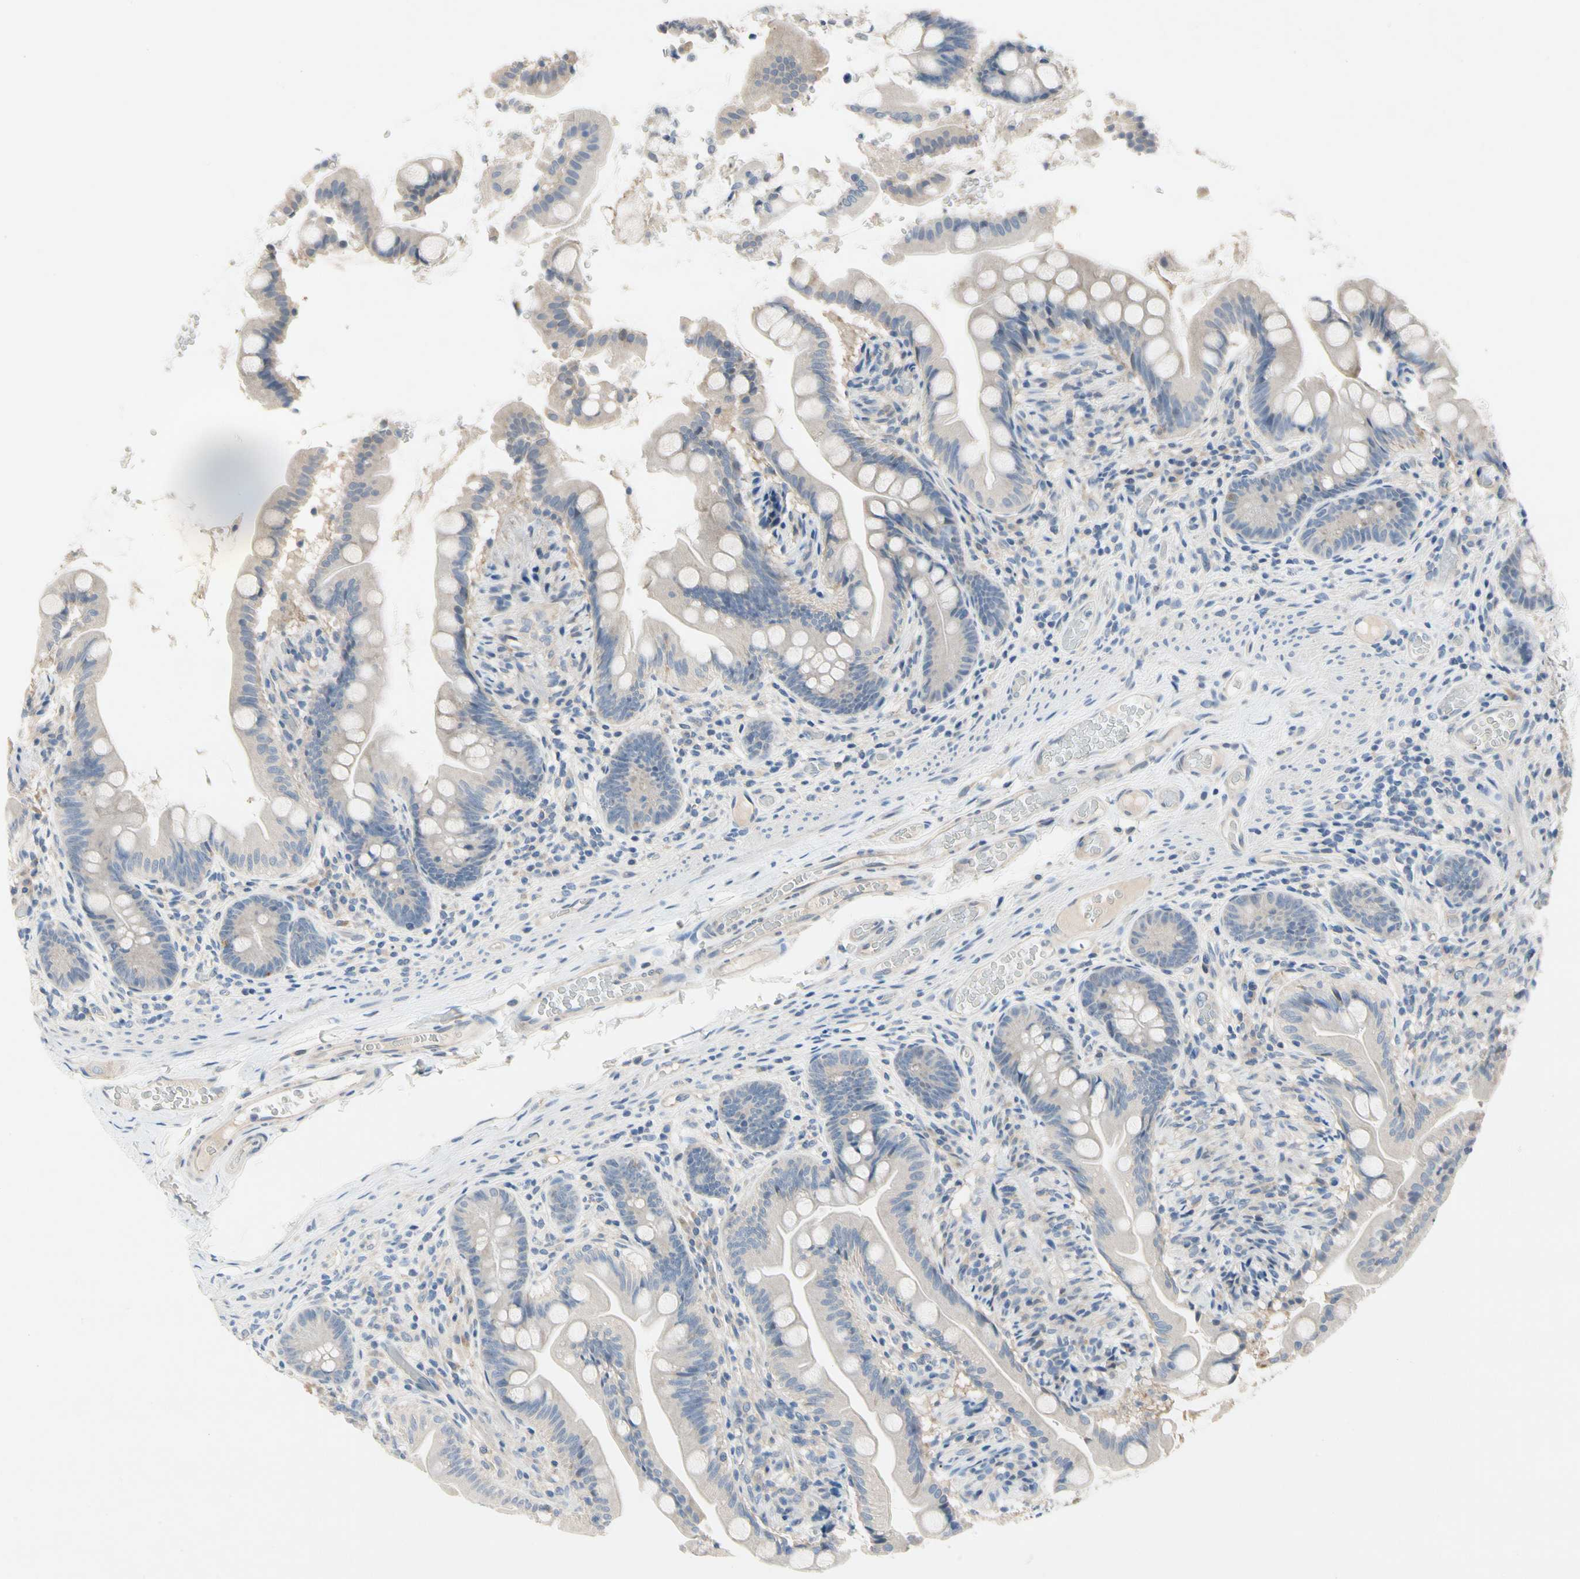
{"staining": {"intensity": "negative", "quantity": "none", "location": "none"}, "tissue": "small intestine", "cell_type": "Glandular cells", "image_type": "normal", "snomed": [{"axis": "morphology", "description": "Normal tissue, NOS"}, {"axis": "topography", "description": "Small intestine"}], "caption": "High power microscopy histopathology image of an IHC photomicrograph of unremarkable small intestine, revealing no significant positivity in glandular cells. (DAB (3,3'-diaminobenzidine) immunohistochemistry with hematoxylin counter stain).", "gene": "GAS6", "patient": {"sex": "female", "age": 56}}